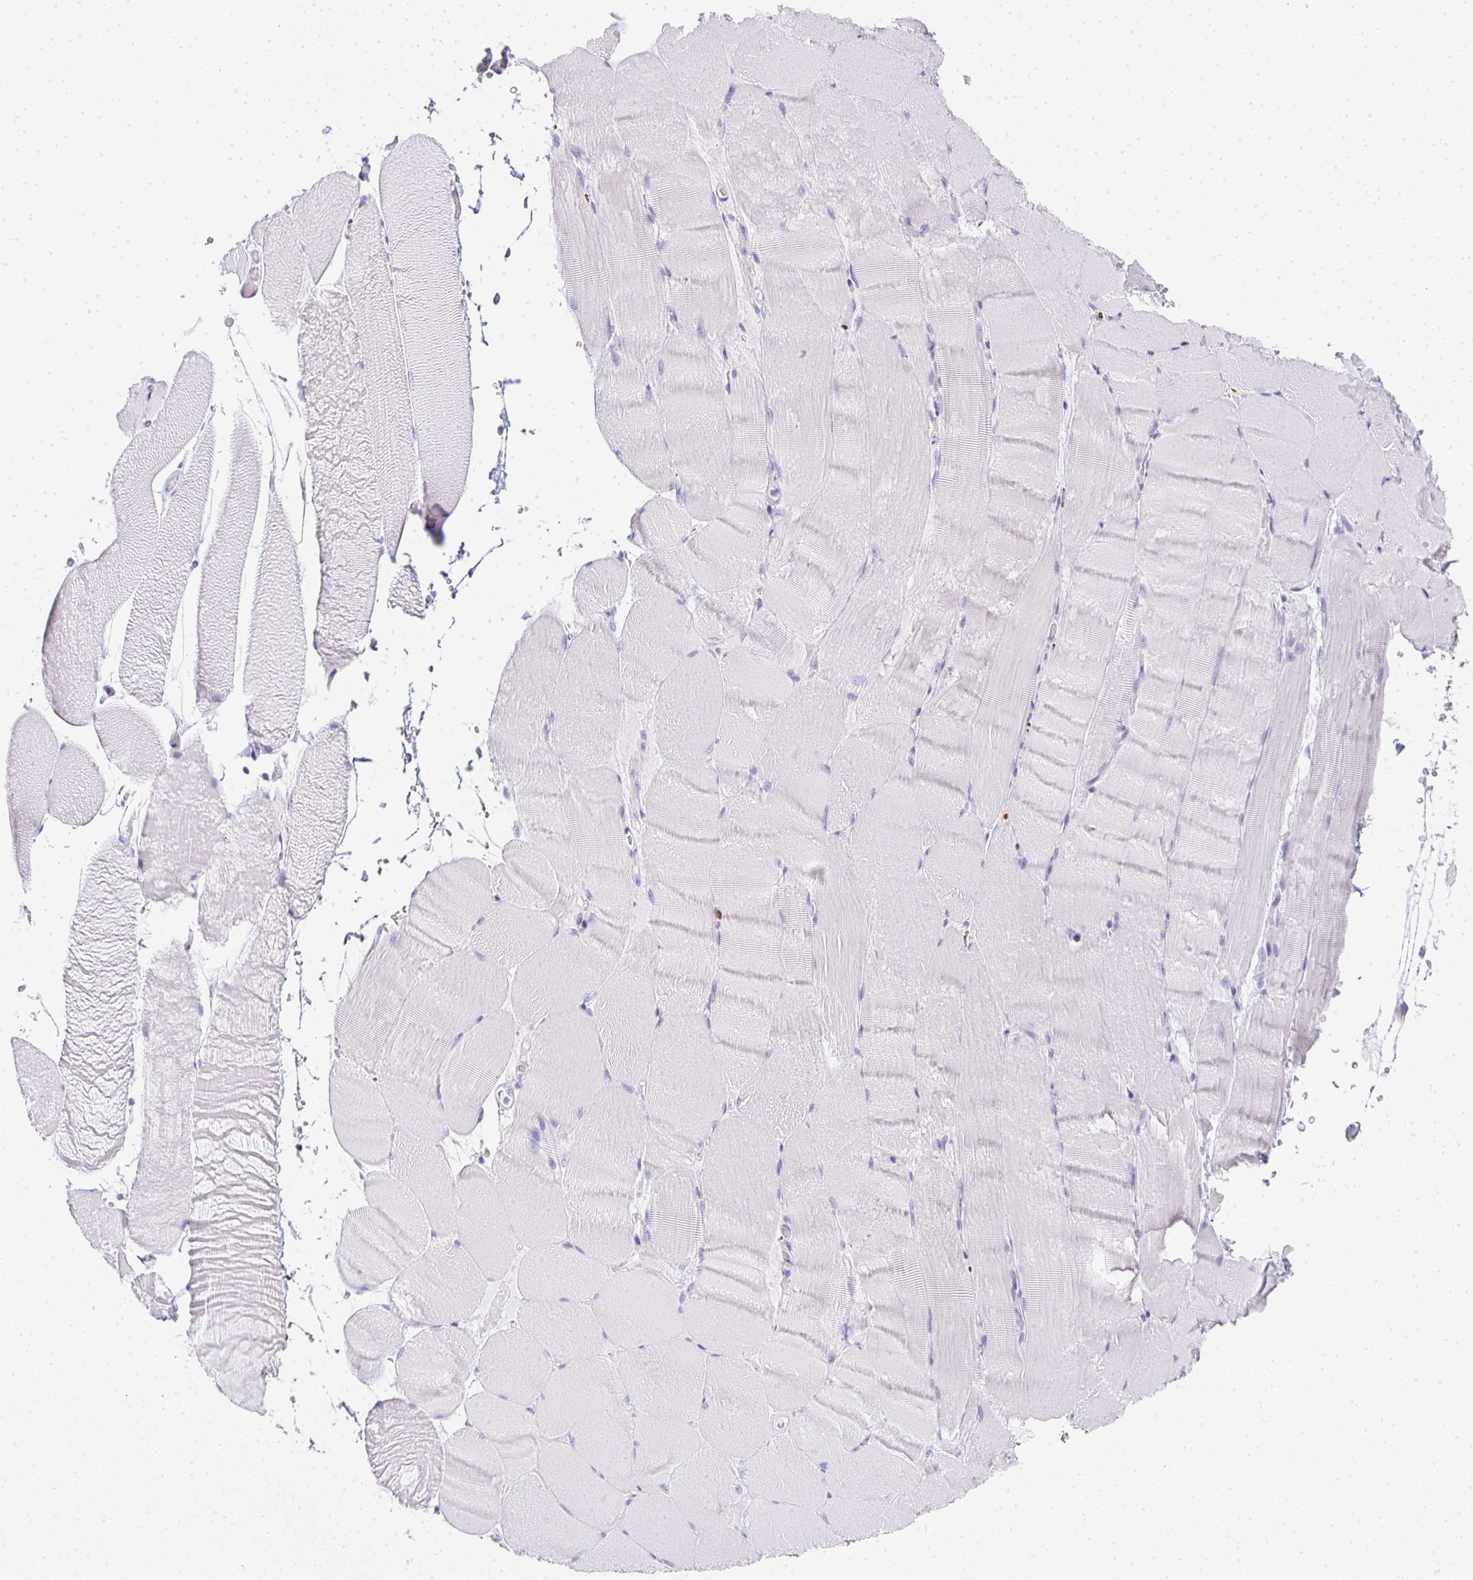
{"staining": {"intensity": "negative", "quantity": "none", "location": "none"}, "tissue": "skeletal muscle", "cell_type": "Myocytes", "image_type": "normal", "snomed": [{"axis": "morphology", "description": "Normal tissue, NOS"}, {"axis": "topography", "description": "Skeletal muscle"}], "caption": "Immunohistochemistry (IHC) photomicrograph of benign skeletal muscle: skeletal muscle stained with DAB shows no significant protein expression in myocytes.", "gene": "TPSD1", "patient": {"sex": "female", "age": 37}}